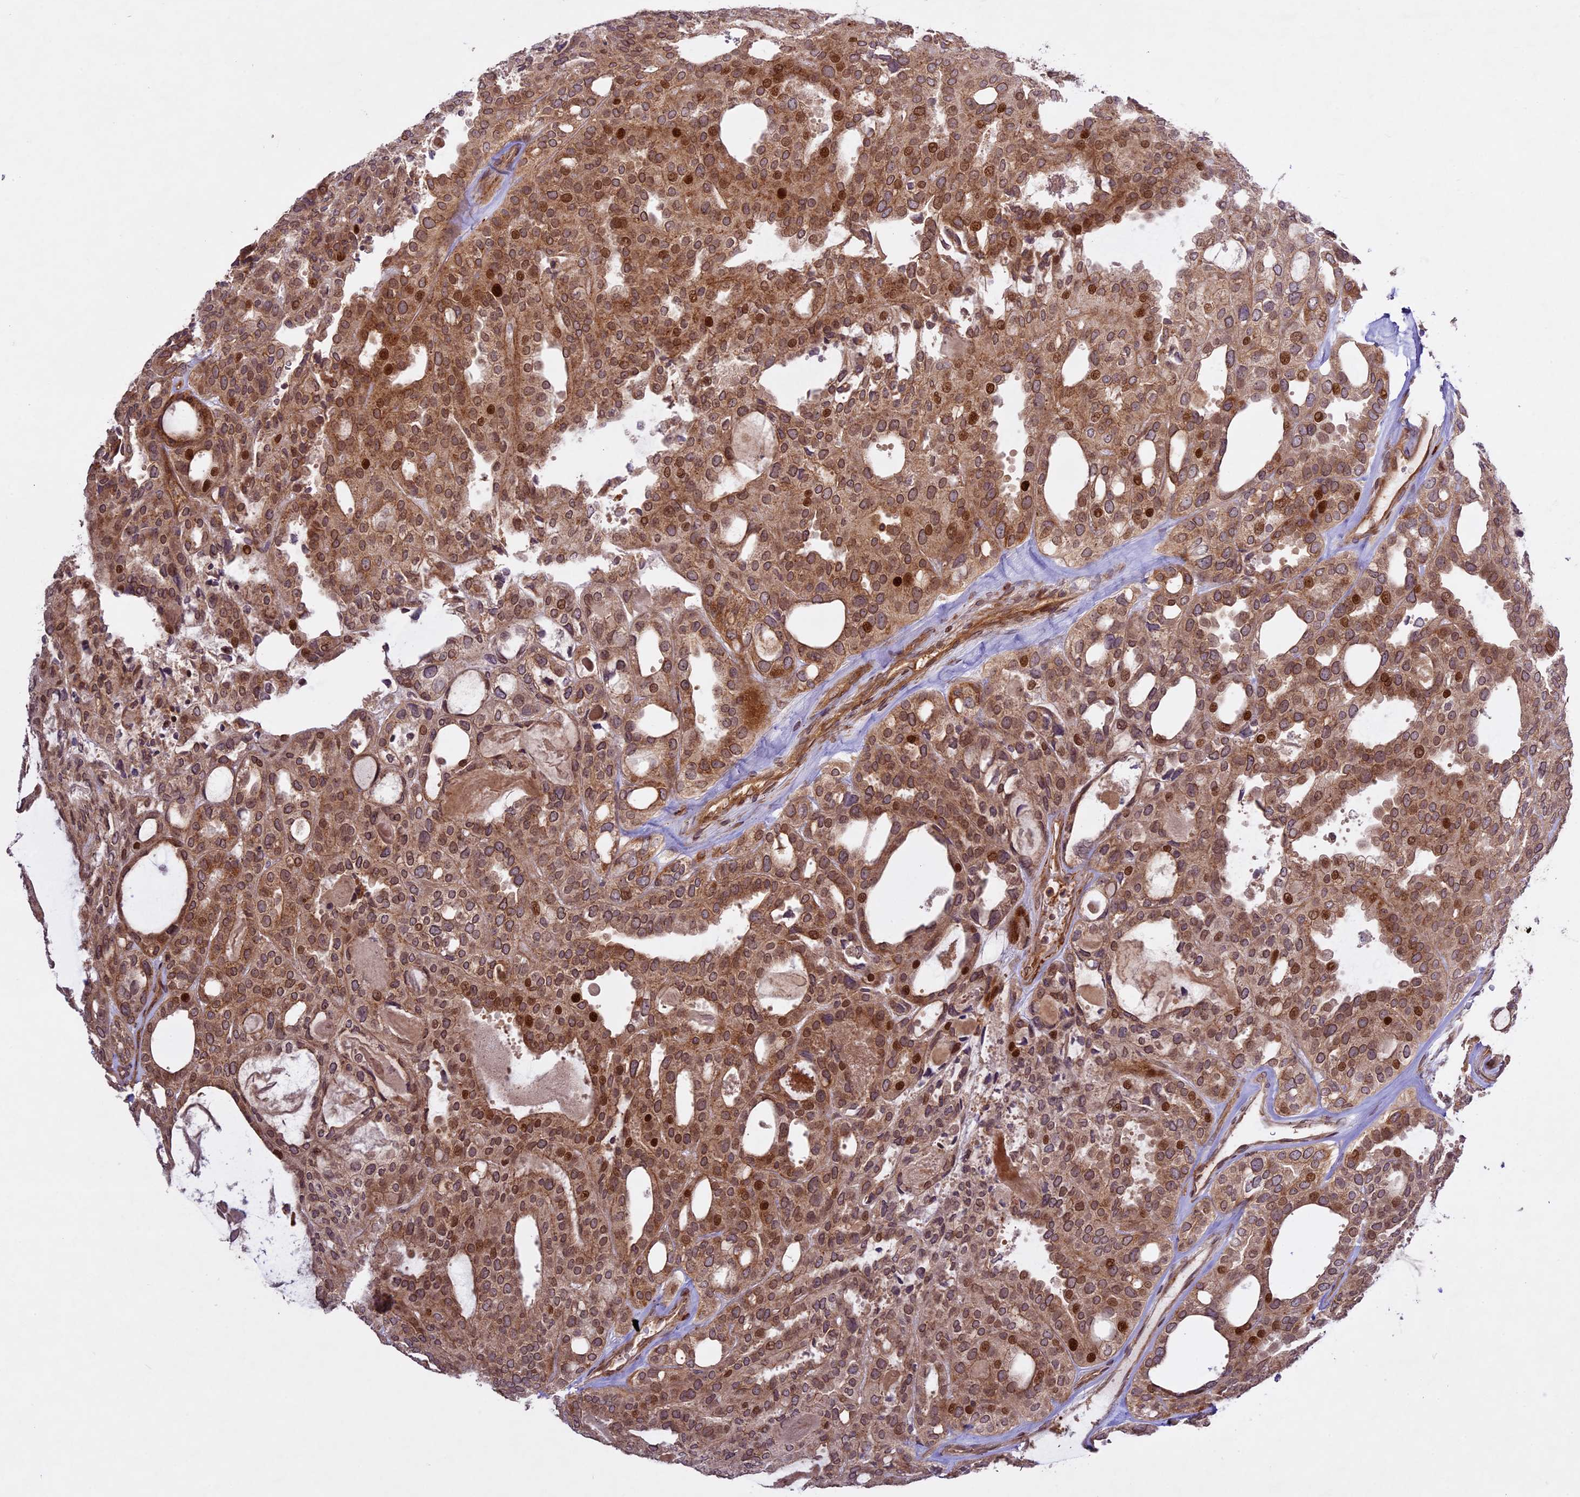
{"staining": {"intensity": "moderate", "quantity": ">75%", "location": "cytoplasmic/membranous,nuclear"}, "tissue": "thyroid cancer", "cell_type": "Tumor cells", "image_type": "cancer", "snomed": [{"axis": "morphology", "description": "Follicular adenoma carcinoma, NOS"}, {"axis": "topography", "description": "Thyroid gland"}], "caption": "Protein expression analysis of thyroid cancer shows moderate cytoplasmic/membranous and nuclear staining in about >75% of tumor cells. The staining is performed using DAB (3,3'-diaminobenzidine) brown chromogen to label protein expression. The nuclei are counter-stained blue using hematoxylin.", "gene": "DGKH", "patient": {"sex": "male", "age": 75}}